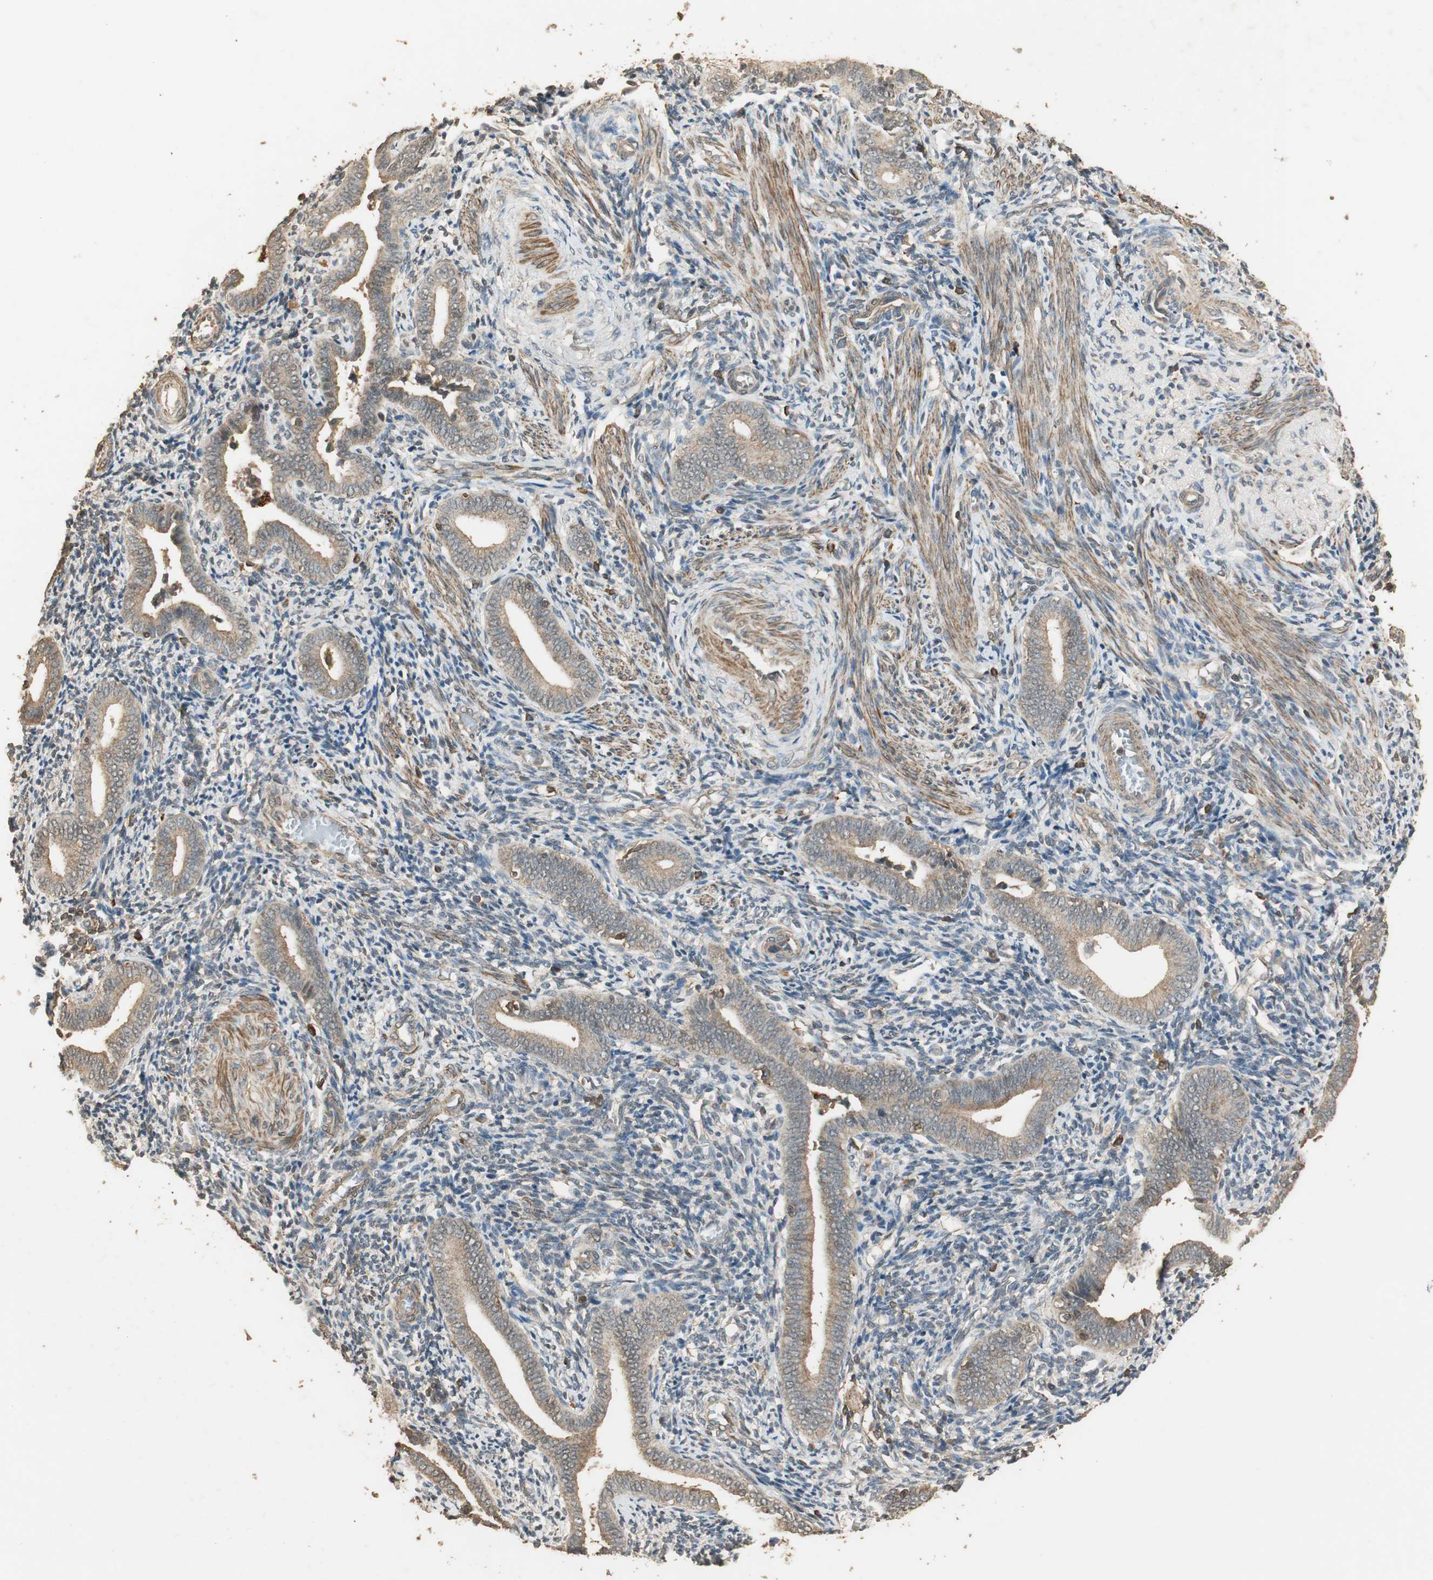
{"staining": {"intensity": "weak", "quantity": "25%-75%", "location": "cytoplasmic/membranous"}, "tissue": "endometrium", "cell_type": "Cells in endometrial stroma", "image_type": "normal", "snomed": [{"axis": "morphology", "description": "Normal tissue, NOS"}, {"axis": "topography", "description": "Uterus"}, {"axis": "topography", "description": "Endometrium"}], "caption": "Weak cytoplasmic/membranous positivity for a protein is present in approximately 25%-75% of cells in endometrial stroma of normal endometrium using immunohistochemistry.", "gene": "USP2", "patient": {"sex": "female", "age": 33}}